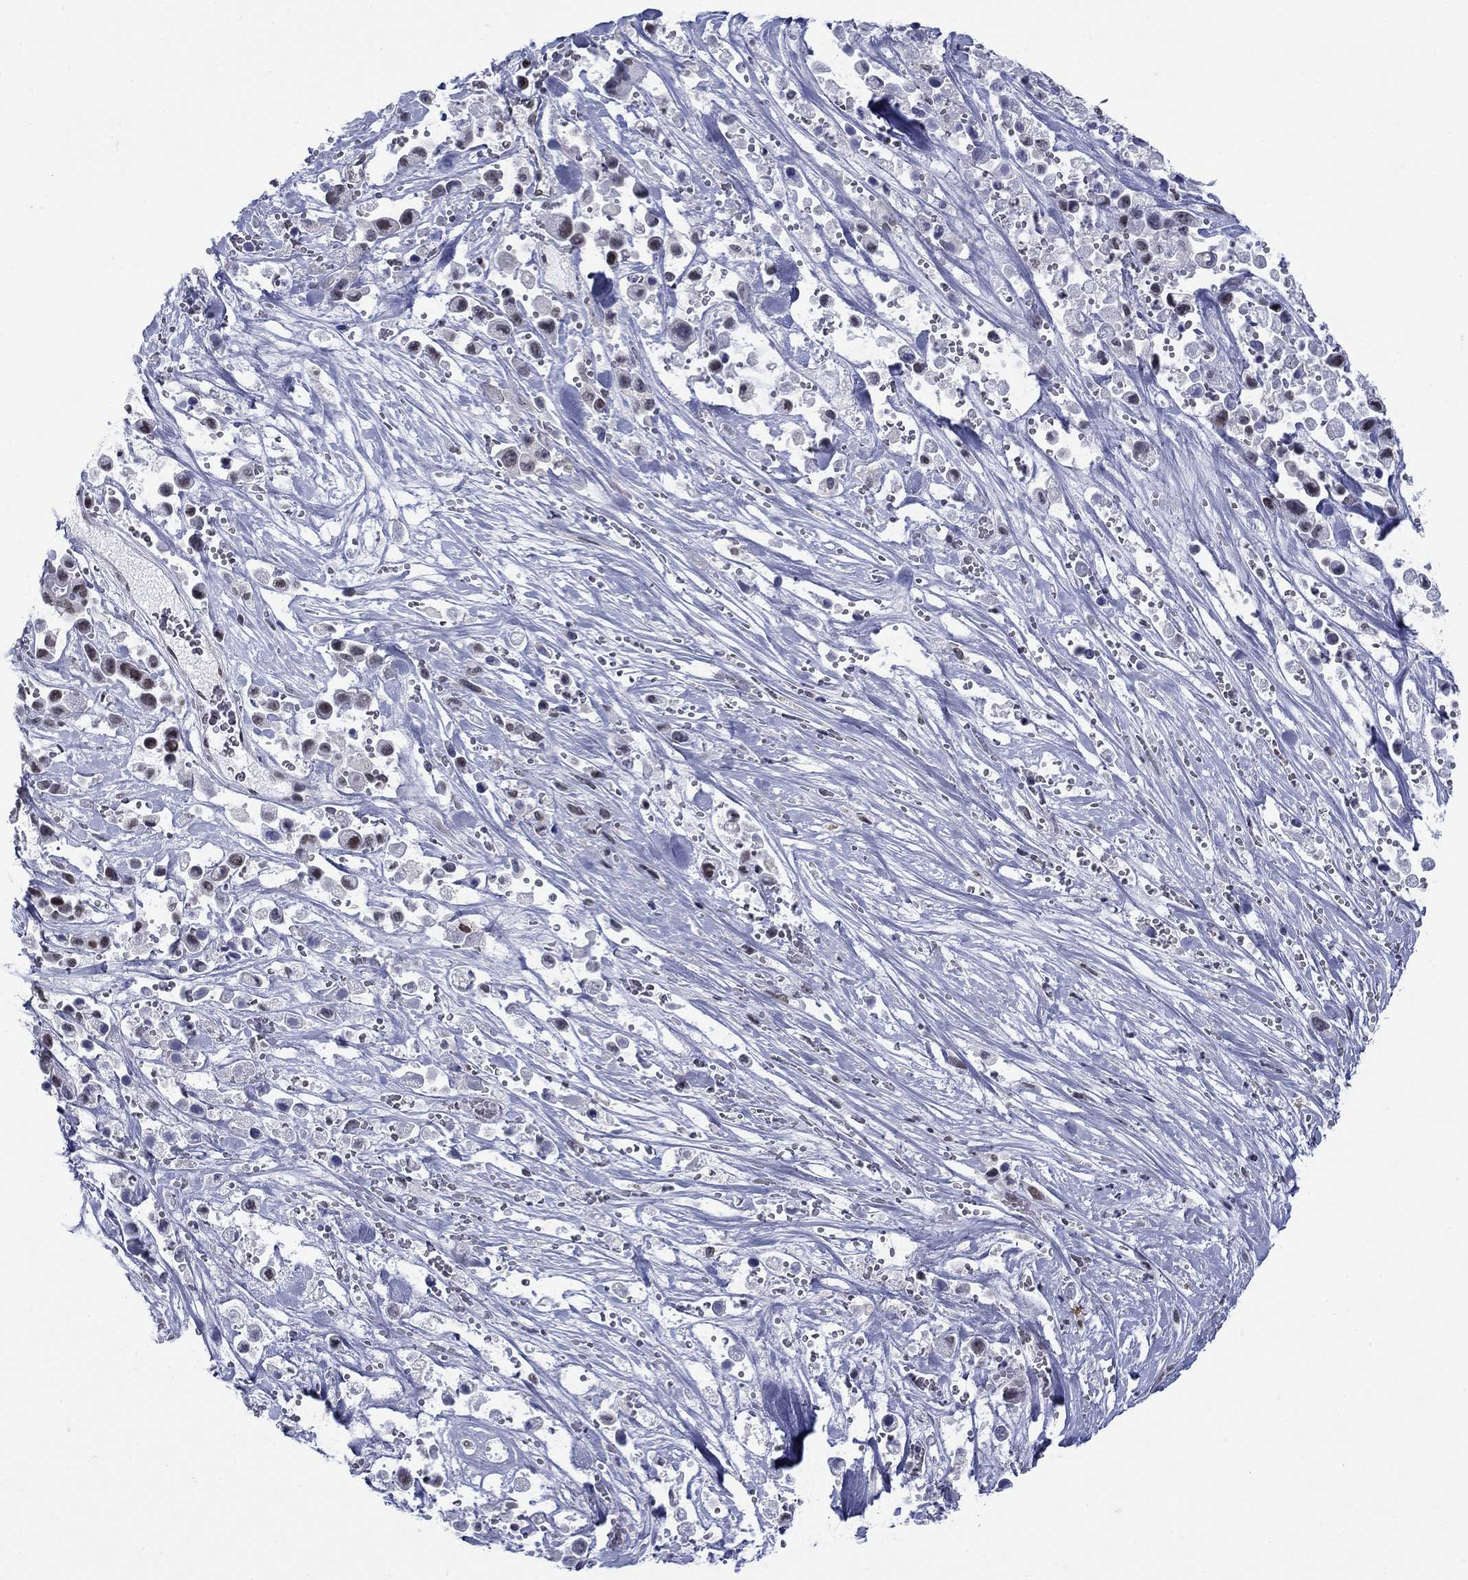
{"staining": {"intensity": "negative", "quantity": "none", "location": "none"}, "tissue": "pancreatic cancer", "cell_type": "Tumor cells", "image_type": "cancer", "snomed": [{"axis": "morphology", "description": "Adenocarcinoma, NOS"}, {"axis": "topography", "description": "Pancreas"}], "caption": "Immunohistochemistry of pancreatic cancer demonstrates no positivity in tumor cells. The staining was performed using DAB to visualize the protein expression in brown, while the nuclei were stained in blue with hematoxylin (Magnification: 20x).", "gene": "NPAS3", "patient": {"sex": "male", "age": 44}}